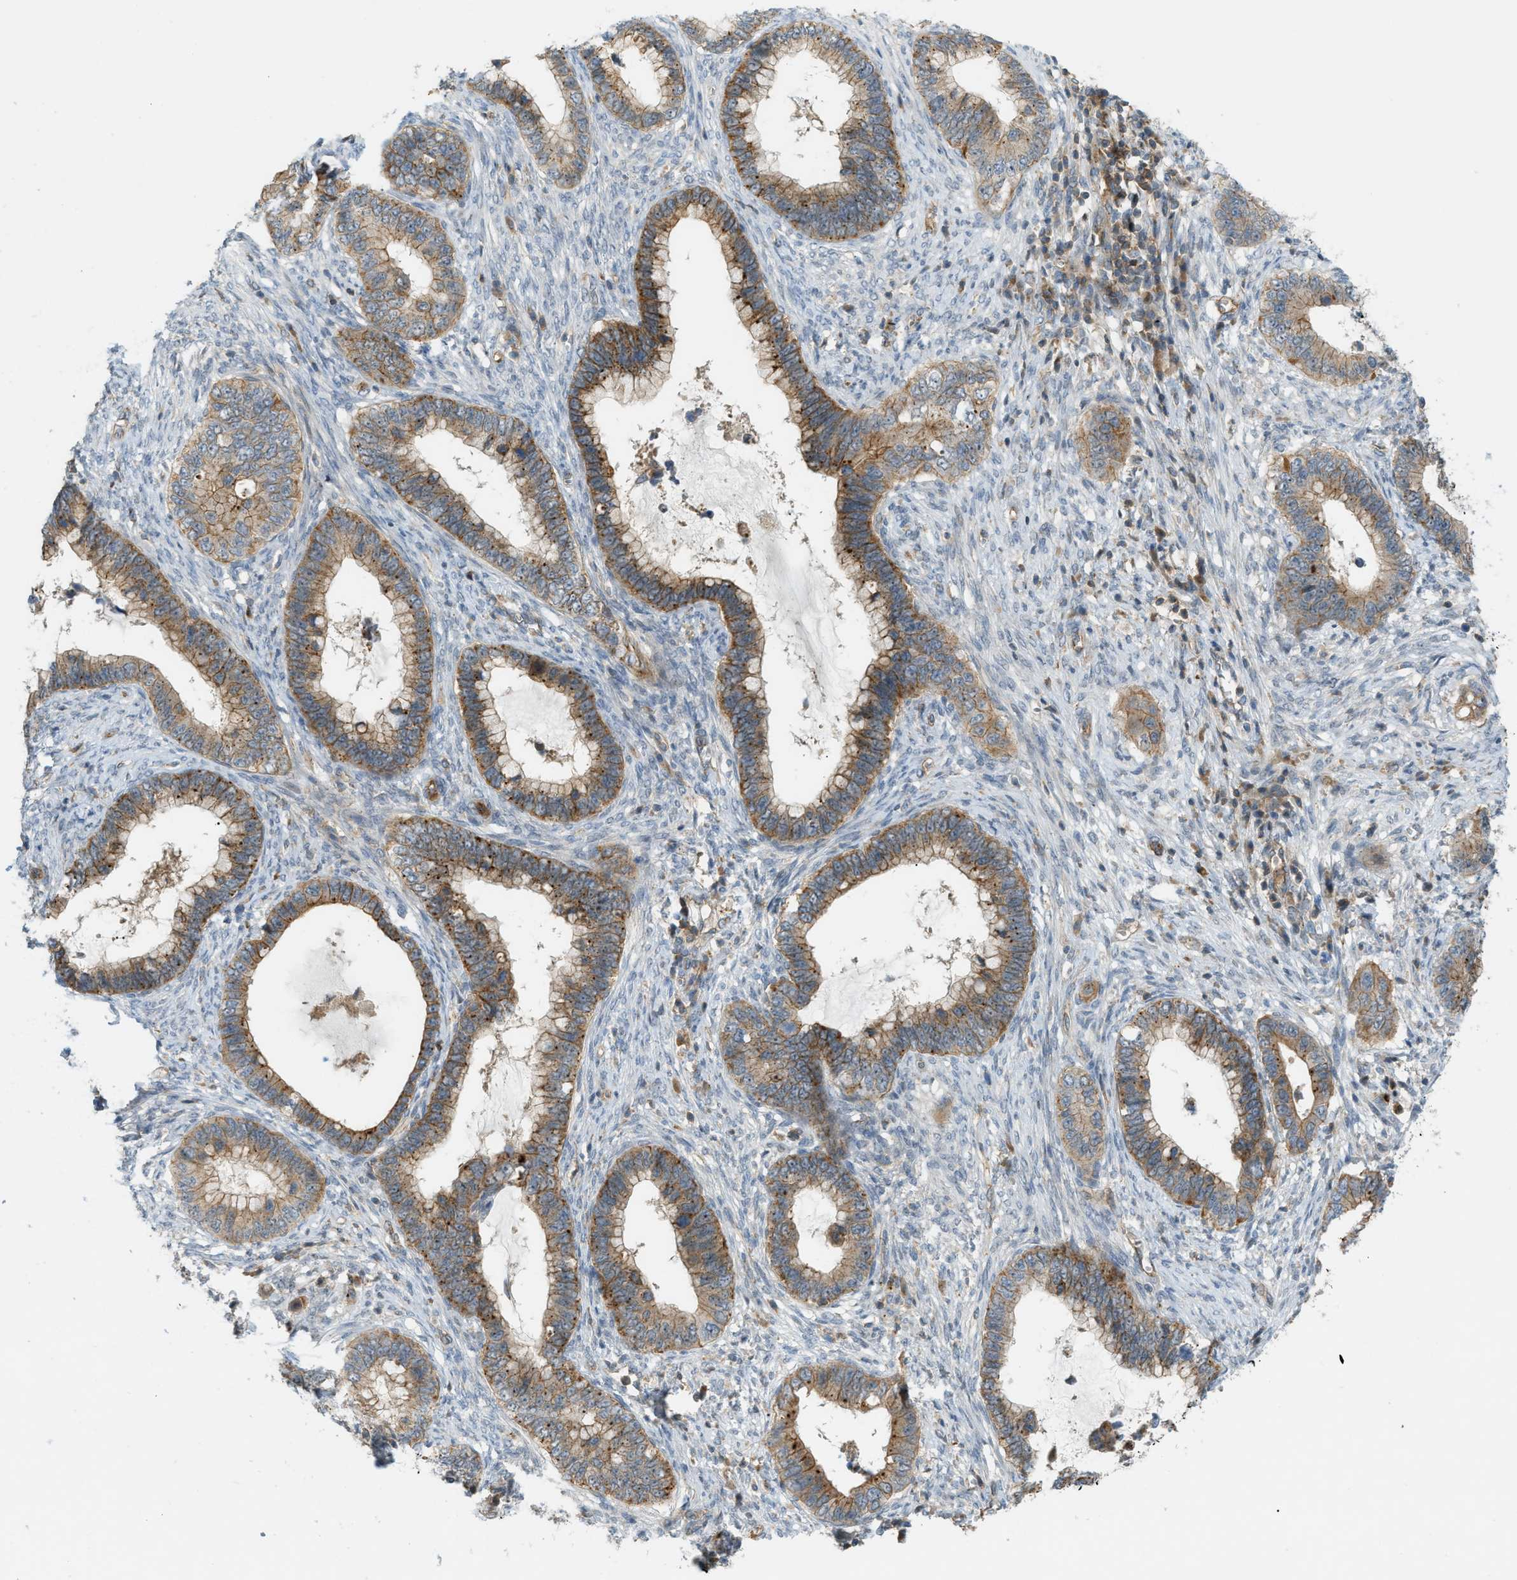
{"staining": {"intensity": "moderate", "quantity": ">75%", "location": "cytoplasmic/membranous"}, "tissue": "cervical cancer", "cell_type": "Tumor cells", "image_type": "cancer", "snomed": [{"axis": "morphology", "description": "Adenocarcinoma, NOS"}, {"axis": "topography", "description": "Cervix"}], "caption": "Immunohistochemistry photomicrograph of neoplastic tissue: cervical cancer stained using IHC exhibits medium levels of moderate protein expression localized specifically in the cytoplasmic/membranous of tumor cells, appearing as a cytoplasmic/membranous brown color.", "gene": "GRK6", "patient": {"sex": "female", "age": 44}}